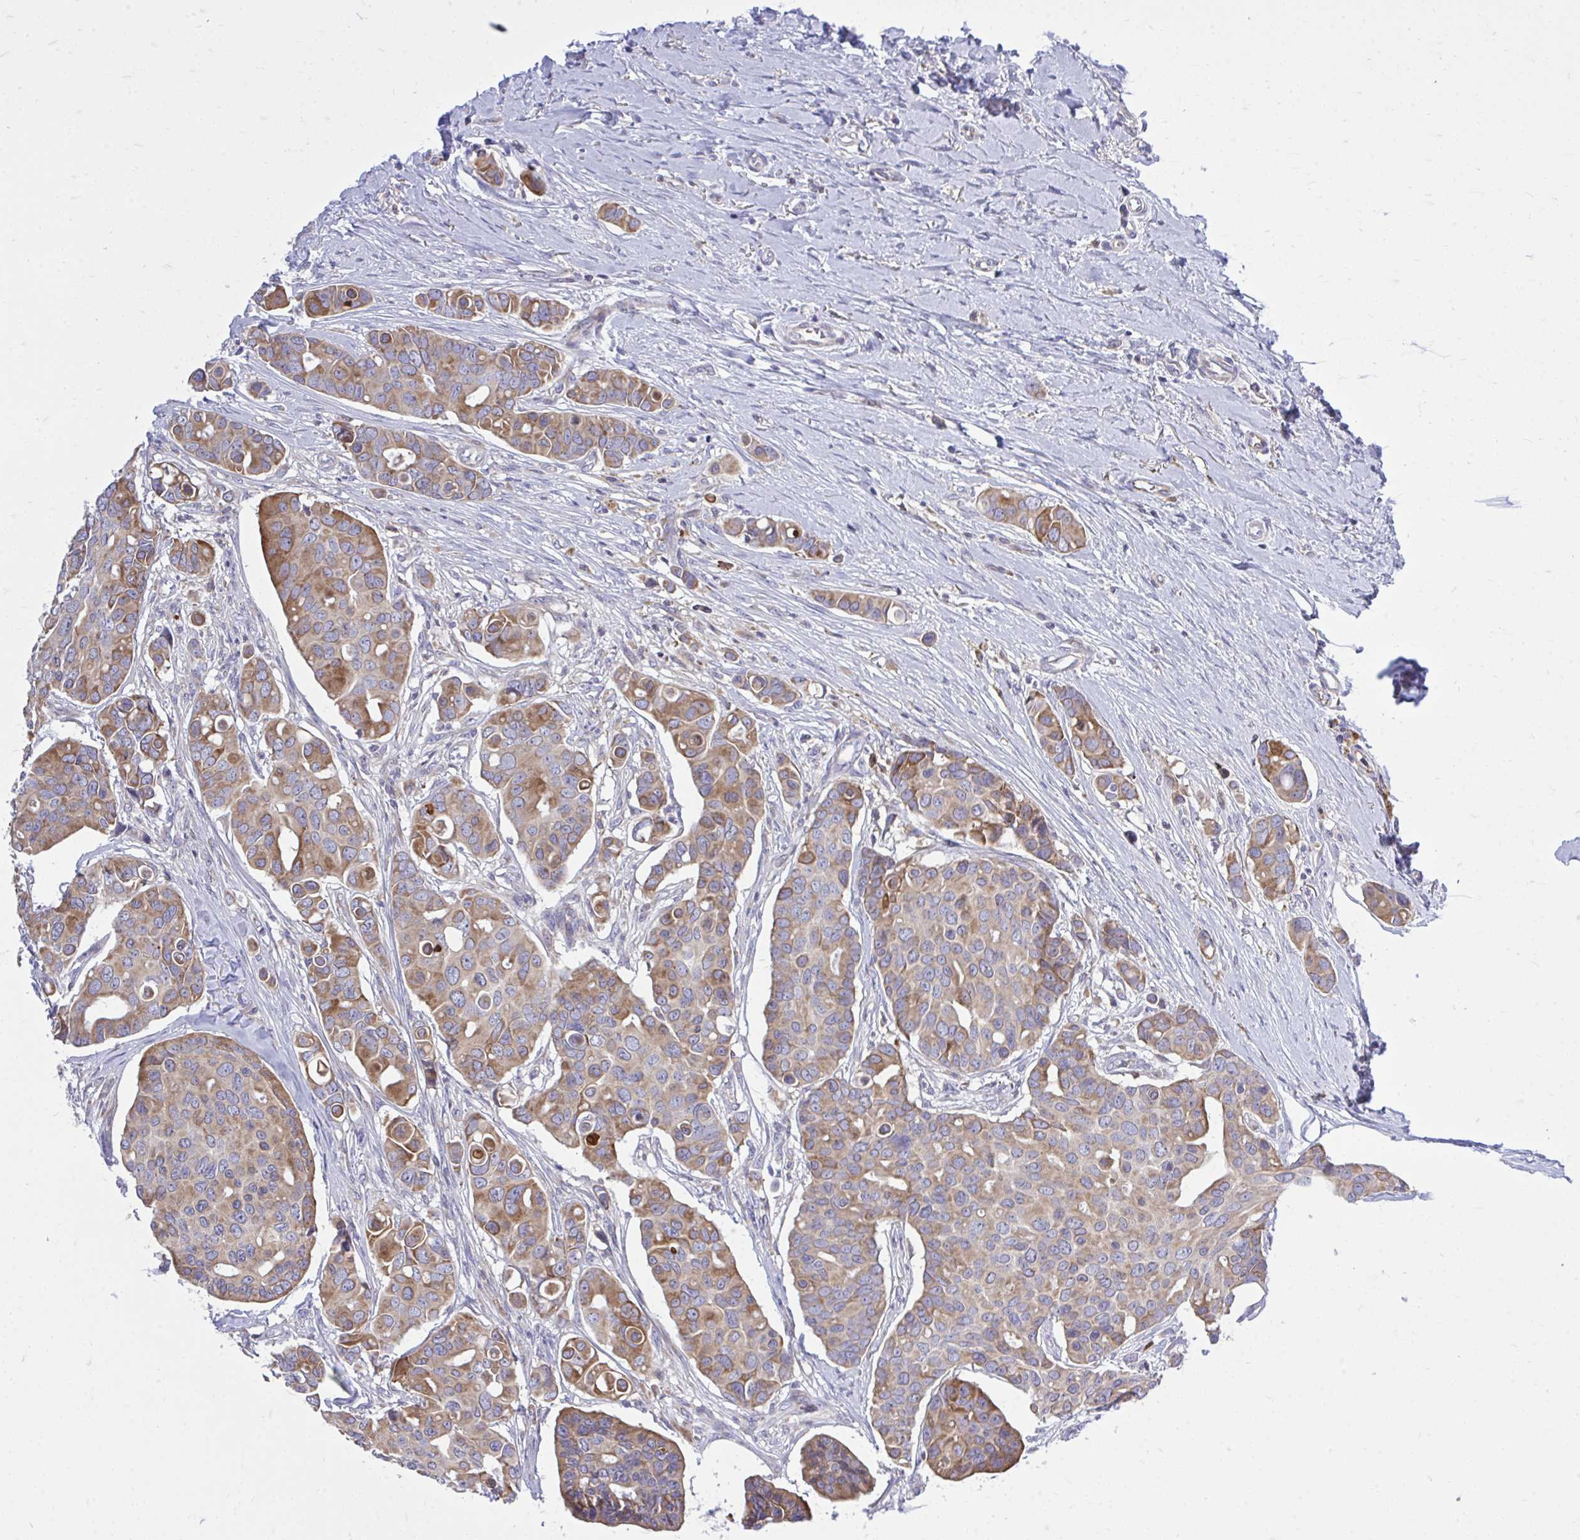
{"staining": {"intensity": "moderate", "quantity": ">75%", "location": "cytoplasmic/membranous"}, "tissue": "breast cancer", "cell_type": "Tumor cells", "image_type": "cancer", "snomed": [{"axis": "morphology", "description": "Normal tissue, NOS"}, {"axis": "morphology", "description": "Duct carcinoma"}, {"axis": "topography", "description": "Skin"}, {"axis": "topography", "description": "Breast"}], "caption": "Protein staining displays moderate cytoplasmic/membranous expression in about >75% of tumor cells in infiltrating ductal carcinoma (breast).", "gene": "METTL9", "patient": {"sex": "female", "age": 54}}